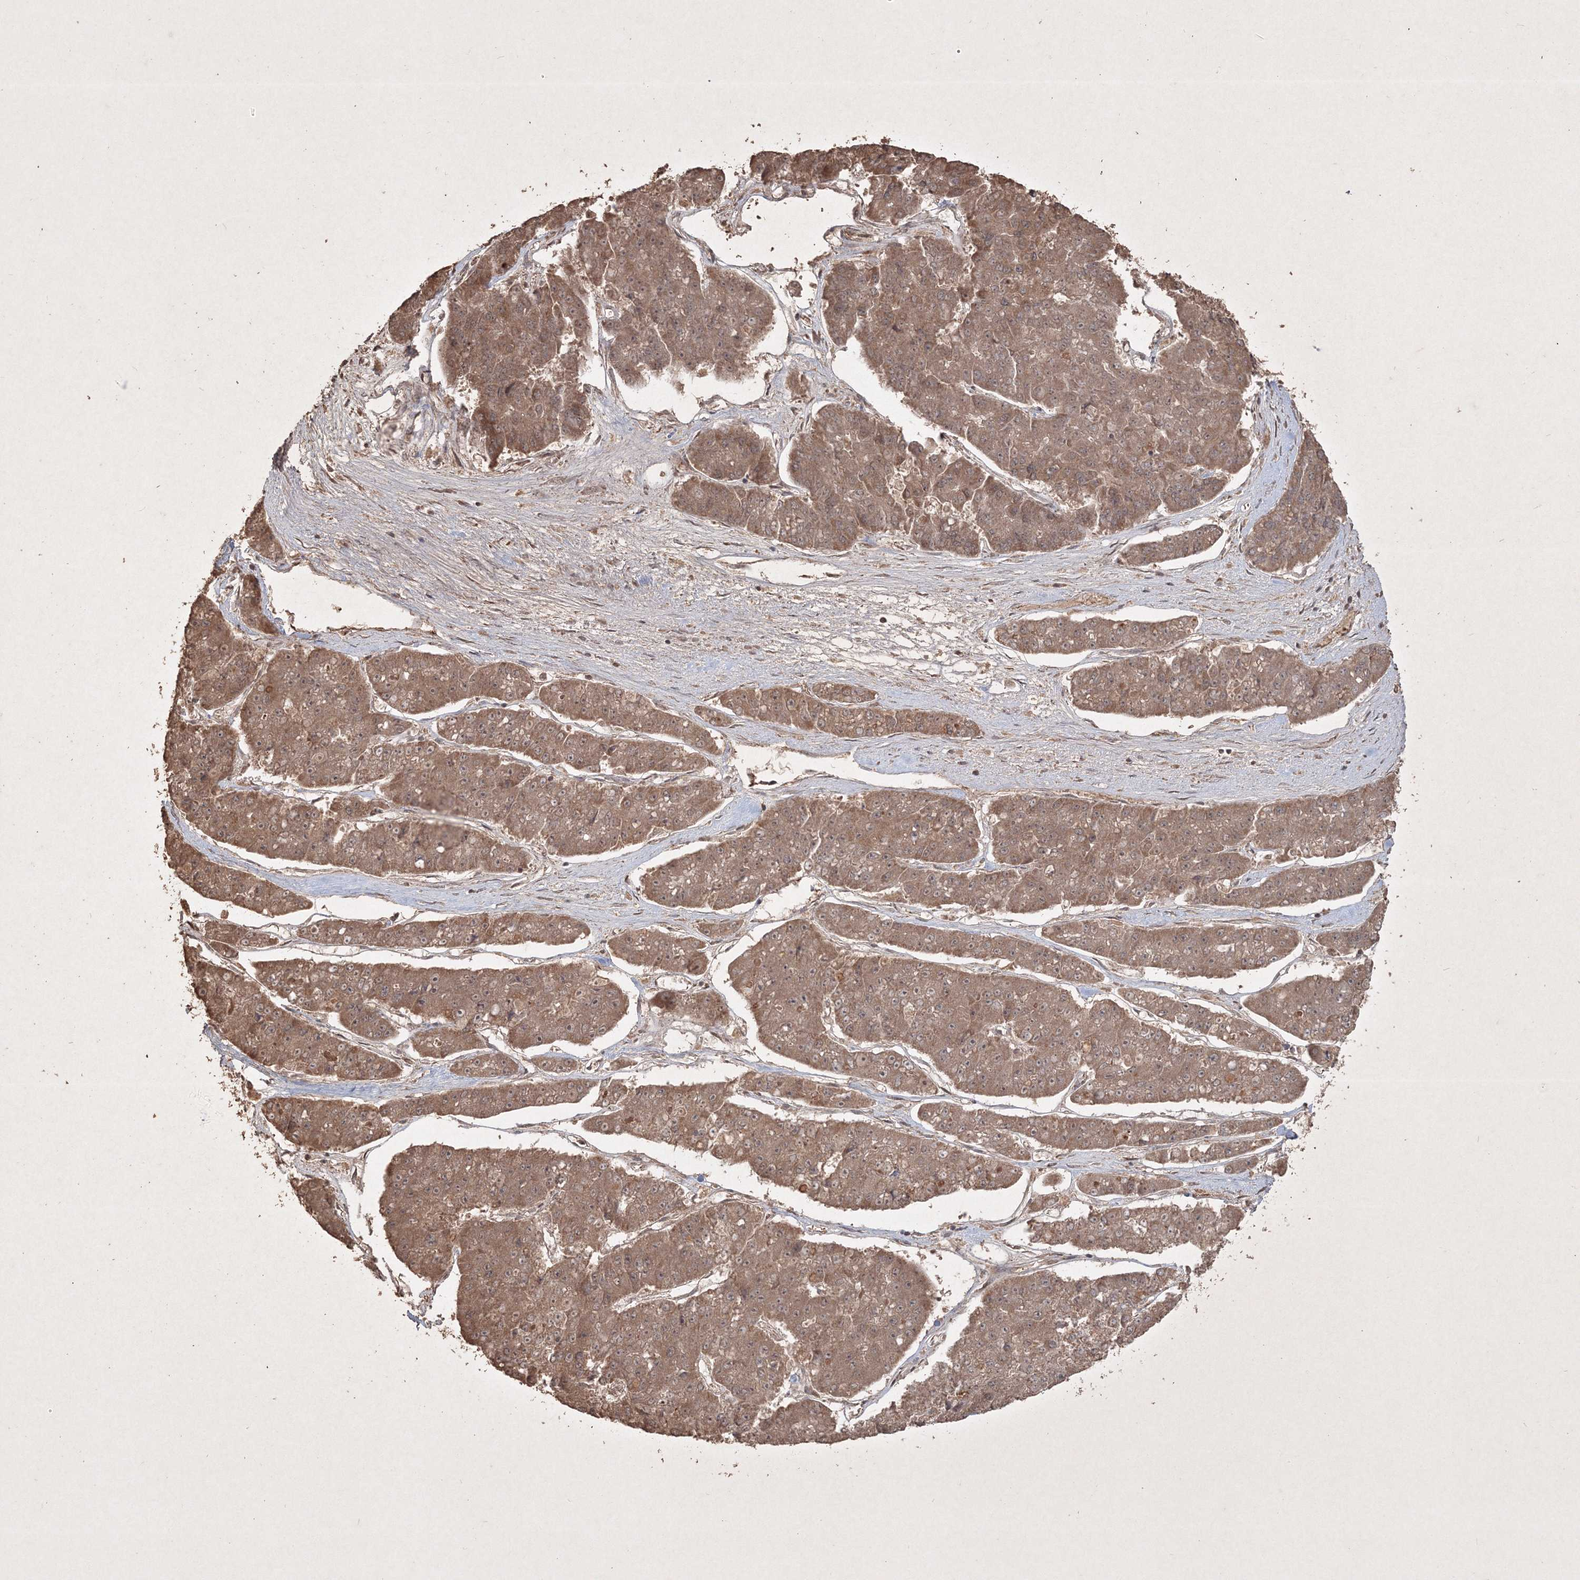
{"staining": {"intensity": "moderate", "quantity": ">75%", "location": "cytoplasmic/membranous,nuclear"}, "tissue": "pancreatic cancer", "cell_type": "Tumor cells", "image_type": "cancer", "snomed": [{"axis": "morphology", "description": "Adenocarcinoma, NOS"}, {"axis": "topography", "description": "Pancreas"}], "caption": "This photomicrograph exhibits IHC staining of pancreatic cancer (adenocarcinoma), with medium moderate cytoplasmic/membranous and nuclear staining in approximately >75% of tumor cells.", "gene": "PELI3", "patient": {"sex": "male", "age": 50}}